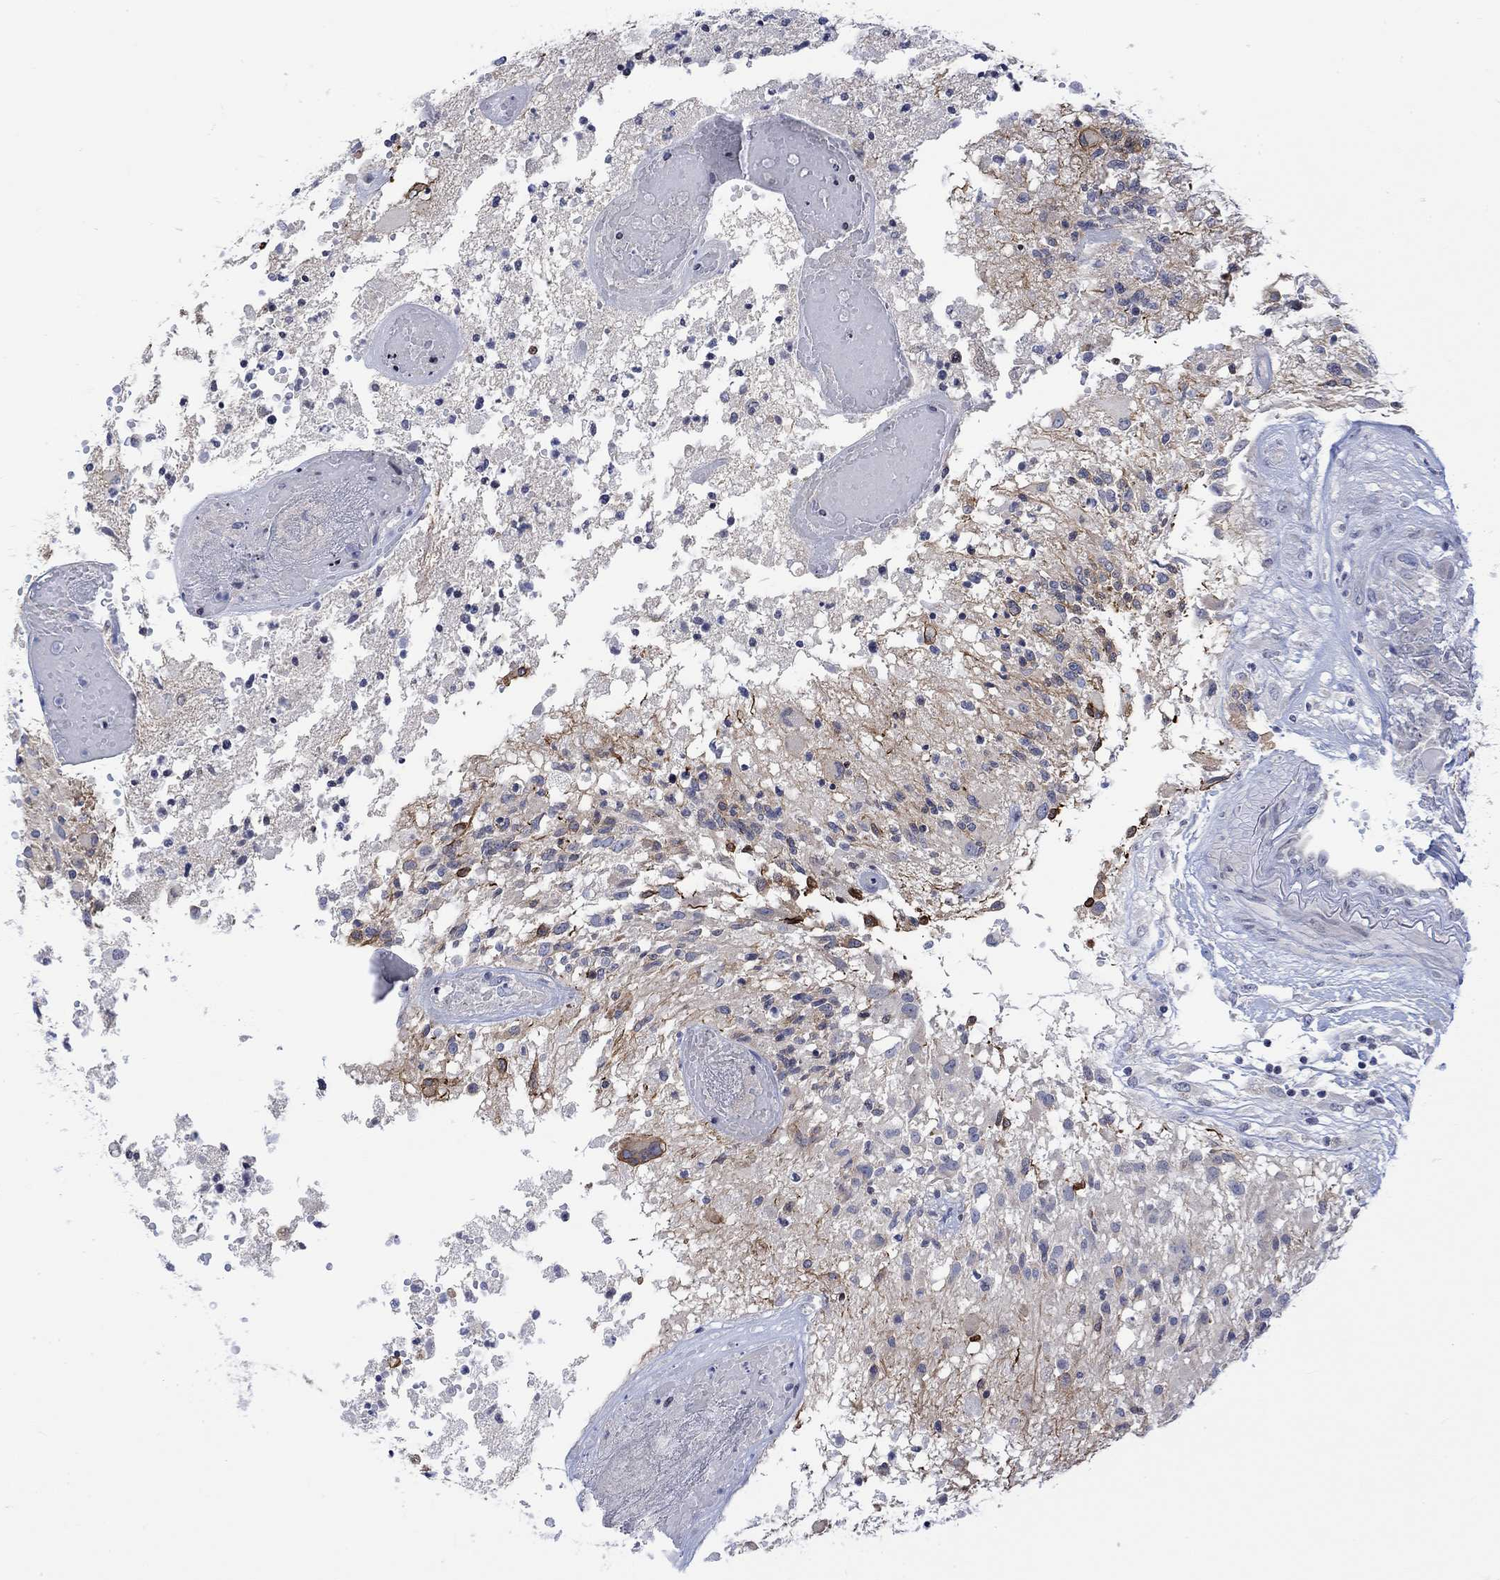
{"staining": {"intensity": "negative", "quantity": "none", "location": "none"}, "tissue": "glioma", "cell_type": "Tumor cells", "image_type": "cancer", "snomed": [{"axis": "morphology", "description": "Glioma, malignant, High grade"}, {"axis": "topography", "description": "Brain"}], "caption": "This photomicrograph is of glioma stained with IHC to label a protein in brown with the nuclei are counter-stained blue. There is no expression in tumor cells. (DAB (3,3'-diaminobenzidine) immunohistochemistry (IHC) visualized using brightfield microscopy, high magnification).", "gene": "DCX", "patient": {"sex": "female", "age": 63}}